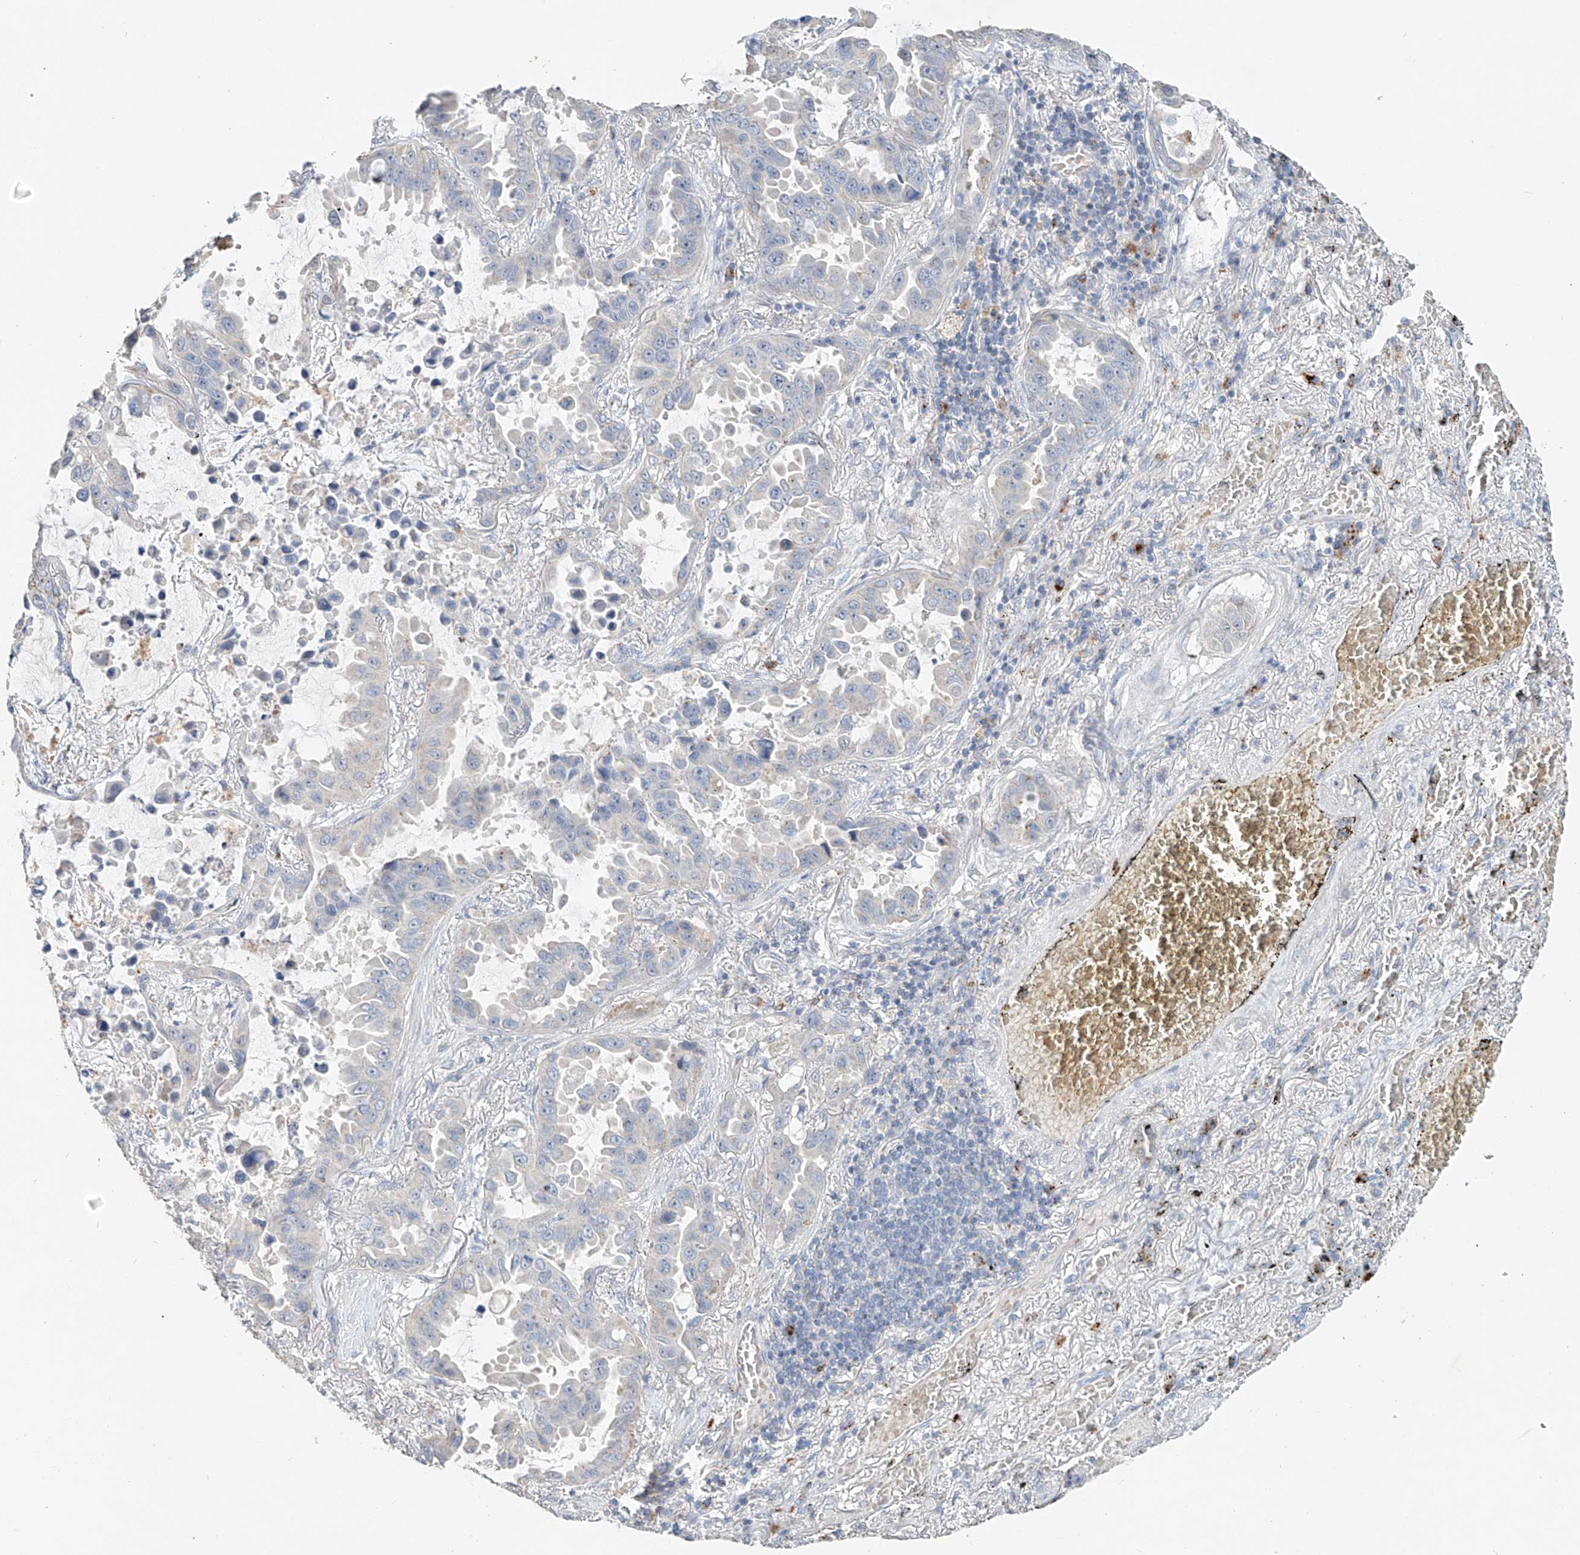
{"staining": {"intensity": "moderate", "quantity": "<25%", "location": "cytoplasmic/membranous"}, "tissue": "lung cancer", "cell_type": "Tumor cells", "image_type": "cancer", "snomed": [{"axis": "morphology", "description": "Adenocarcinoma, NOS"}, {"axis": "topography", "description": "Lung"}], "caption": "Immunohistochemistry (IHC) photomicrograph of neoplastic tissue: human lung cancer stained using IHC demonstrates low levels of moderate protein expression localized specifically in the cytoplasmic/membranous of tumor cells, appearing as a cytoplasmic/membranous brown color.", "gene": "TRIM47", "patient": {"sex": "male", "age": 64}}